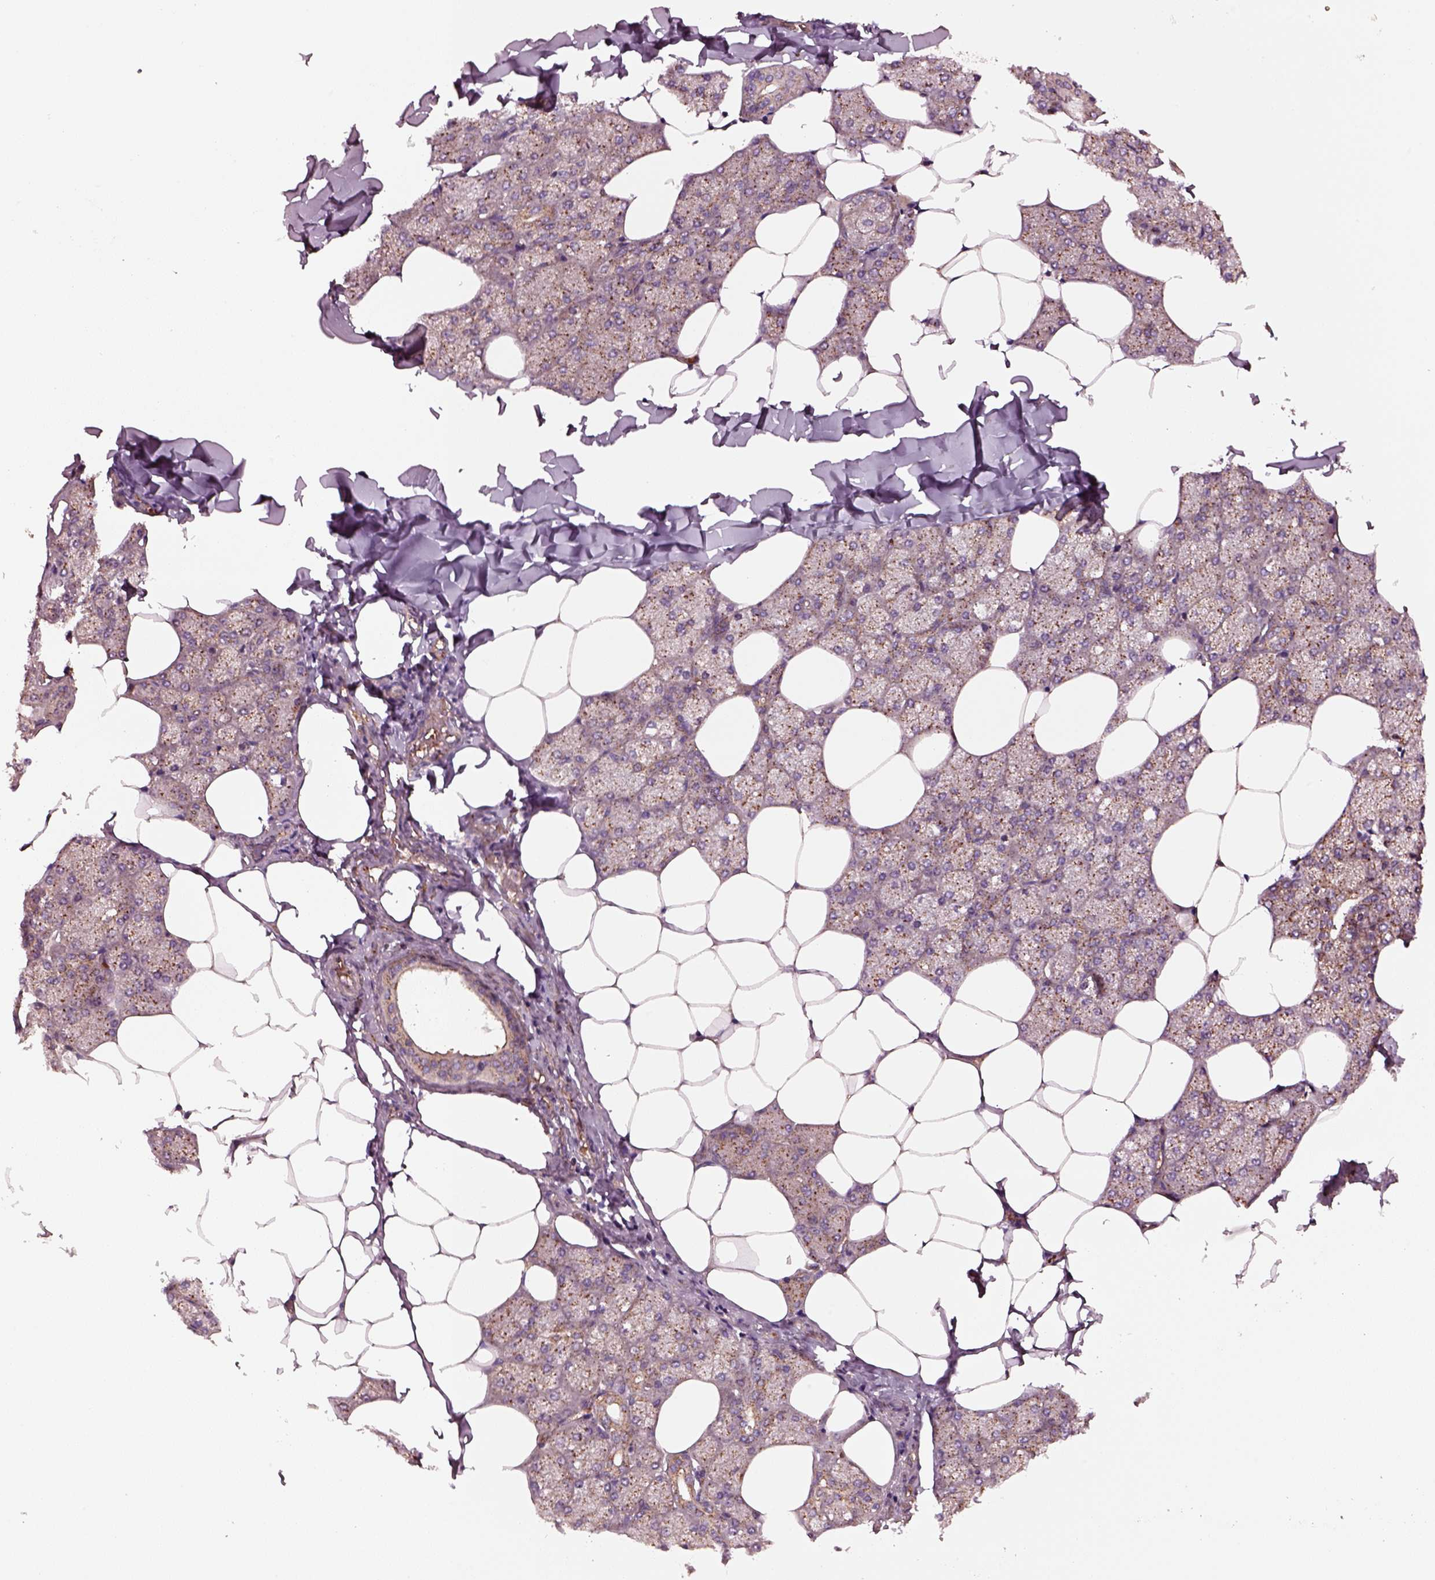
{"staining": {"intensity": "strong", "quantity": "25%-75%", "location": "cytoplasmic/membranous"}, "tissue": "salivary gland", "cell_type": "Glandular cells", "image_type": "normal", "snomed": [{"axis": "morphology", "description": "Normal tissue, NOS"}, {"axis": "topography", "description": "Salivary gland"}], "caption": "DAB immunohistochemical staining of unremarkable human salivary gland demonstrates strong cytoplasmic/membranous protein positivity in about 25%-75% of glandular cells.", "gene": "WASHC2A", "patient": {"sex": "female", "age": 43}}